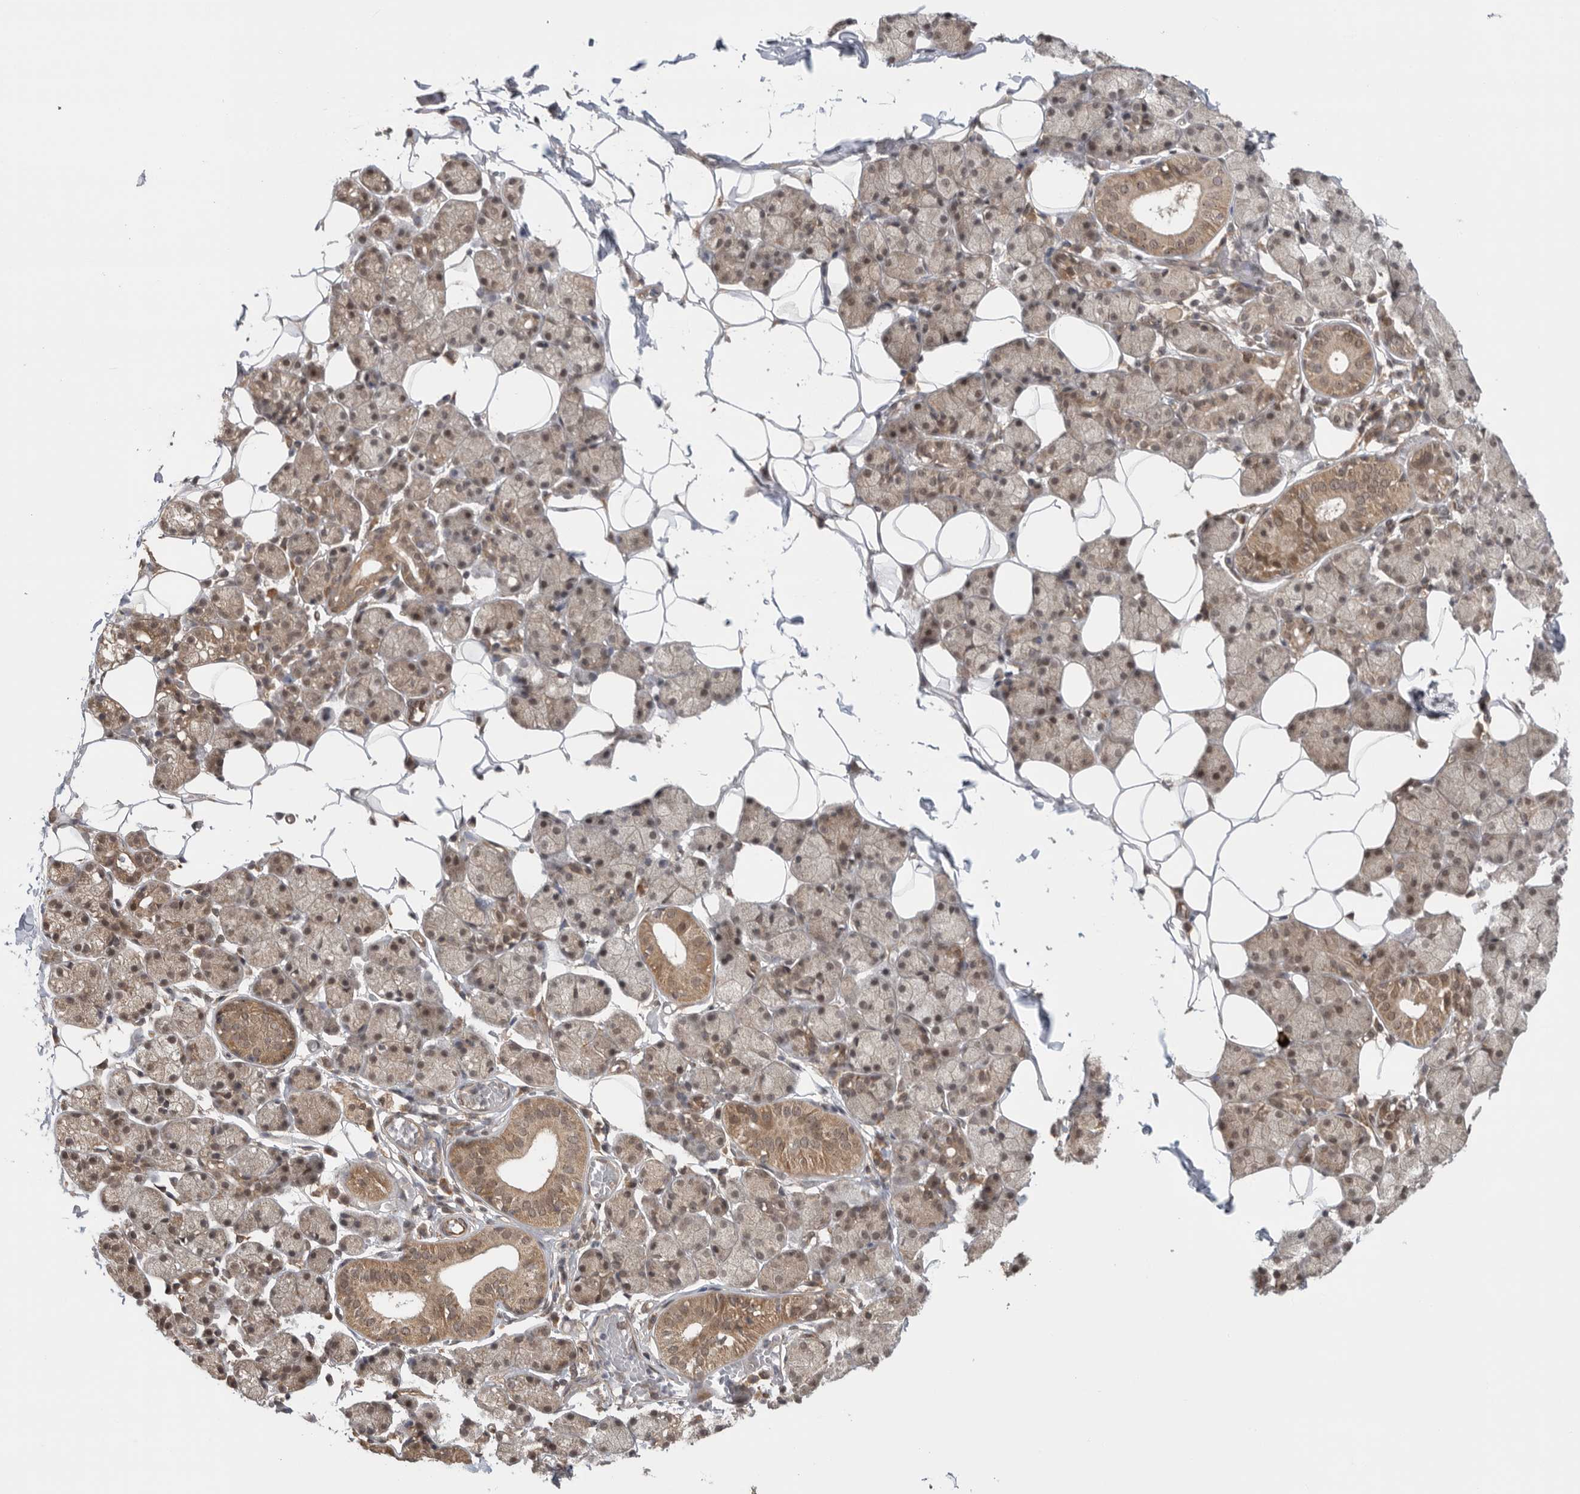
{"staining": {"intensity": "moderate", "quantity": ">75%", "location": "cytoplasmic/membranous,nuclear"}, "tissue": "salivary gland", "cell_type": "Glandular cells", "image_type": "normal", "snomed": [{"axis": "morphology", "description": "Normal tissue, NOS"}, {"axis": "topography", "description": "Salivary gland"}], "caption": "Salivary gland stained for a protein displays moderate cytoplasmic/membranous,nuclear positivity in glandular cells. The staining is performed using DAB brown chromogen to label protein expression. The nuclei are counter-stained blue using hematoxylin.", "gene": "VPS50", "patient": {"sex": "female", "age": 33}}